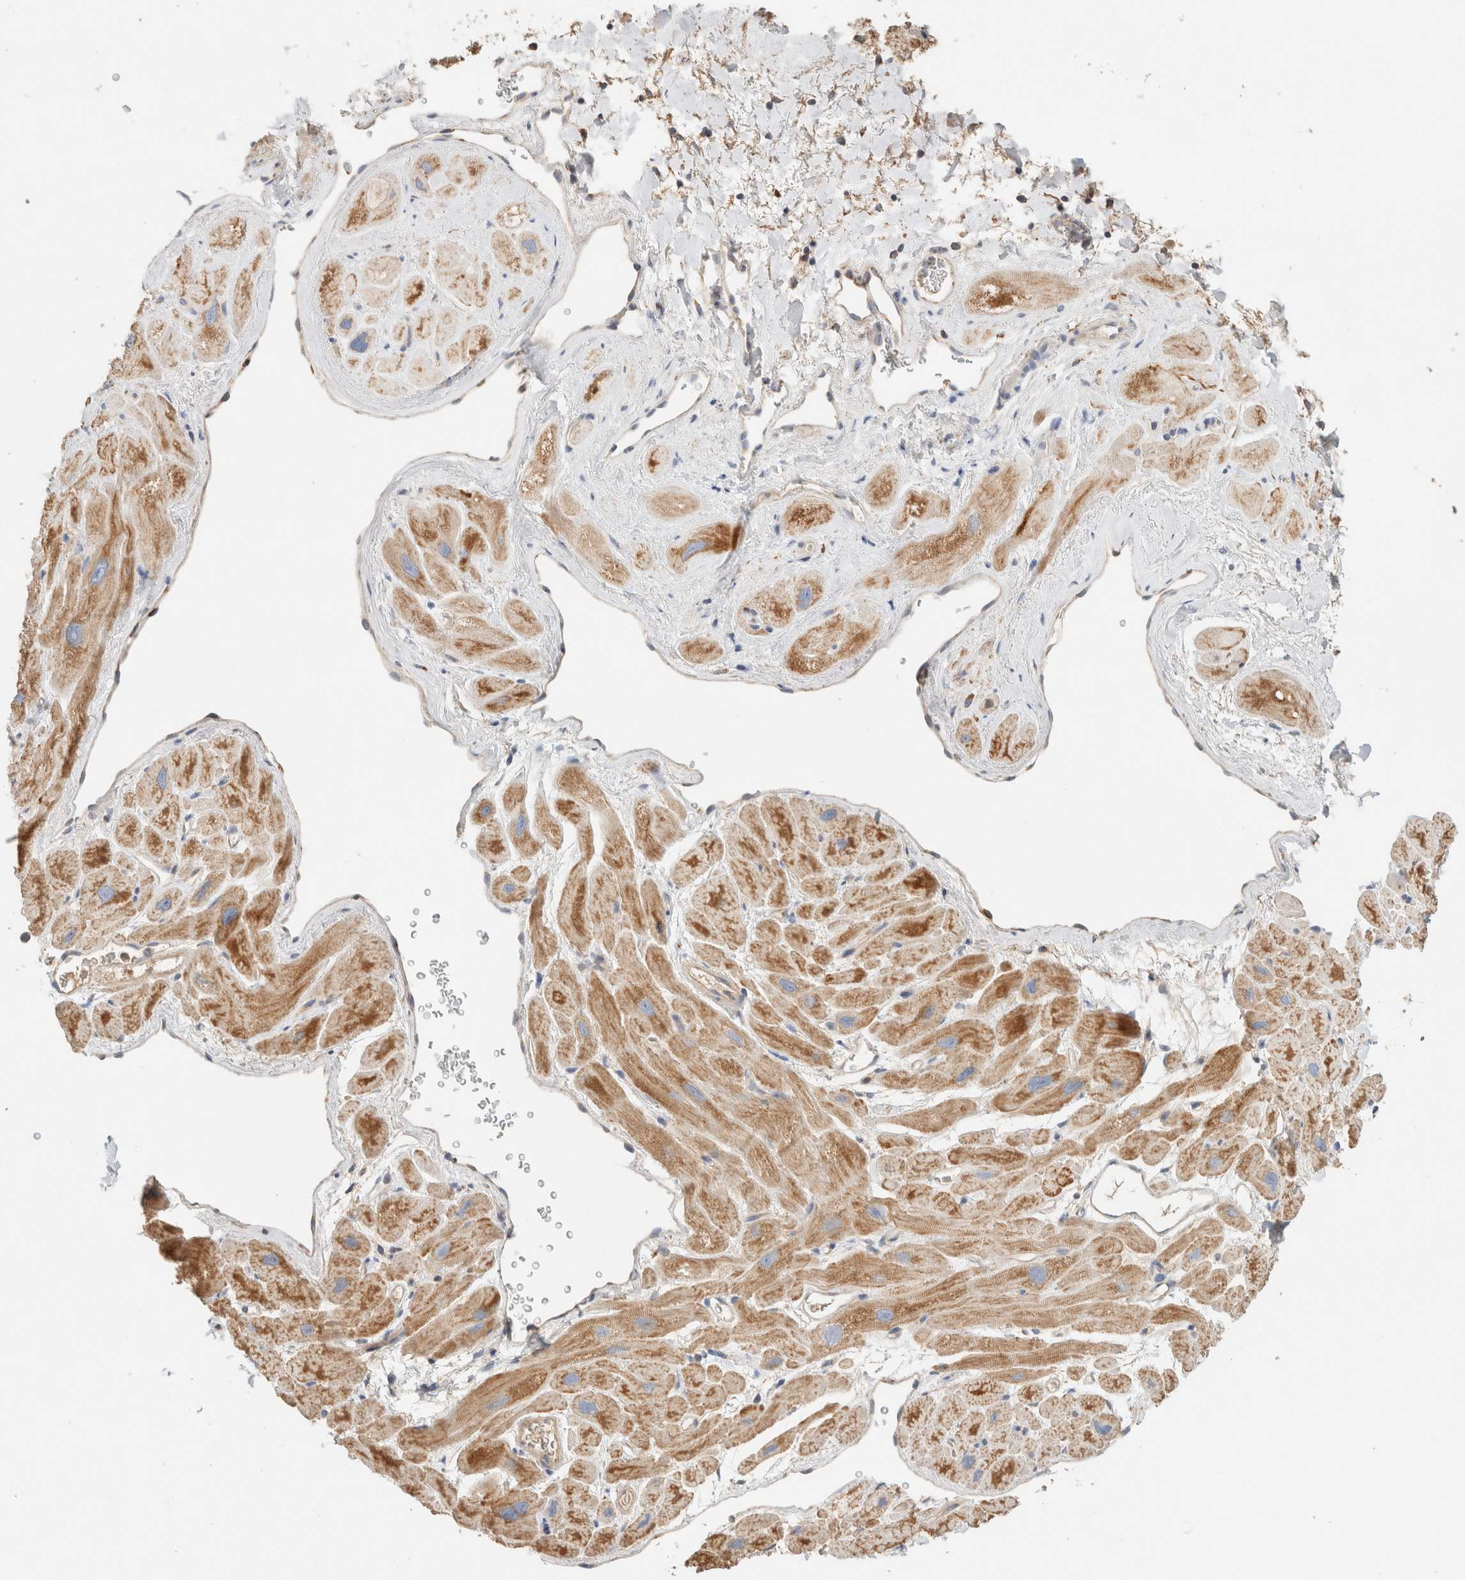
{"staining": {"intensity": "moderate", "quantity": ">75%", "location": "cytoplasmic/membranous"}, "tissue": "heart muscle", "cell_type": "Cardiomyocytes", "image_type": "normal", "snomed": [{"axis": "morphology", "description": "Normal tissue, NOS"}, {"axis": "topography", "description": "Heart"}], "caption": "Immunohistochemistry (IHC) histopathology image of benign heart muscle: heart muscle stained using immunohistochemistry exhibits medium levels of moderate protein expression localized specifically in the cytoplasmic/membranous of cardiomyocytes, appearing as a cytoplasmic/membranous brown color.", "gene": "B3GNTL1", "patient": {"sex": "male", "age": 49}}